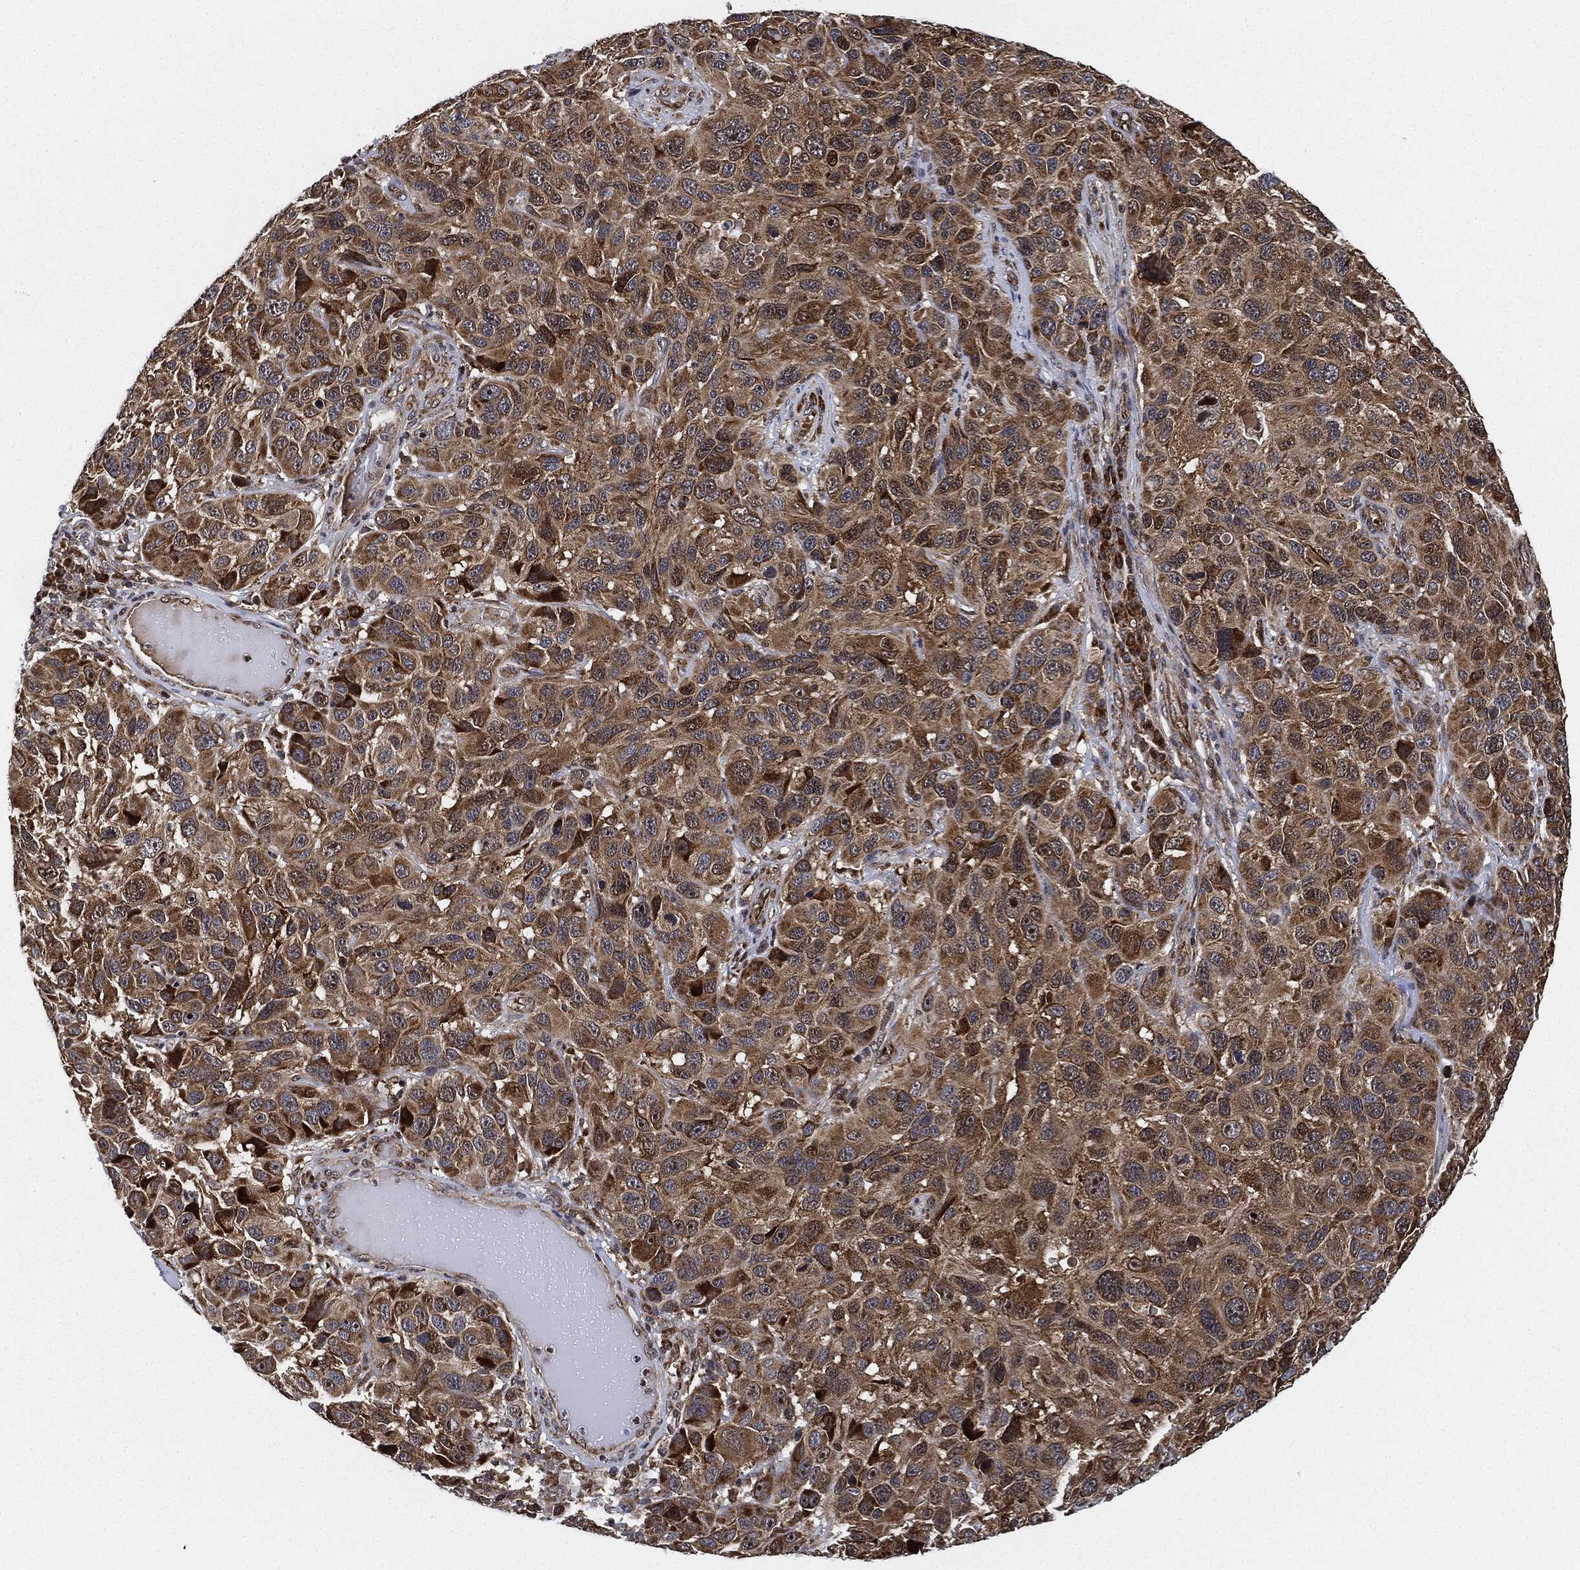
{"staining": {"intensity": "moderate", "quantity": ">75%", "location": "cytoplasmic/membranous"}, "tissue": "melanoma", "cell_type": "Tumor cells", "image_type": "cancer", "snomed": [{"axis": "morphology", "description": "Malignant melanoma, NOS"}, {"axis": "topography", "description": "Skin"}], "caption": "Protein staining by immunohistochemistry shows moderate cytoplasmic/membranous staining in about >75% of tumor cells in melanoma.", "gene": "RNASEL", "patient": {"sex": "male", "age": 53}}